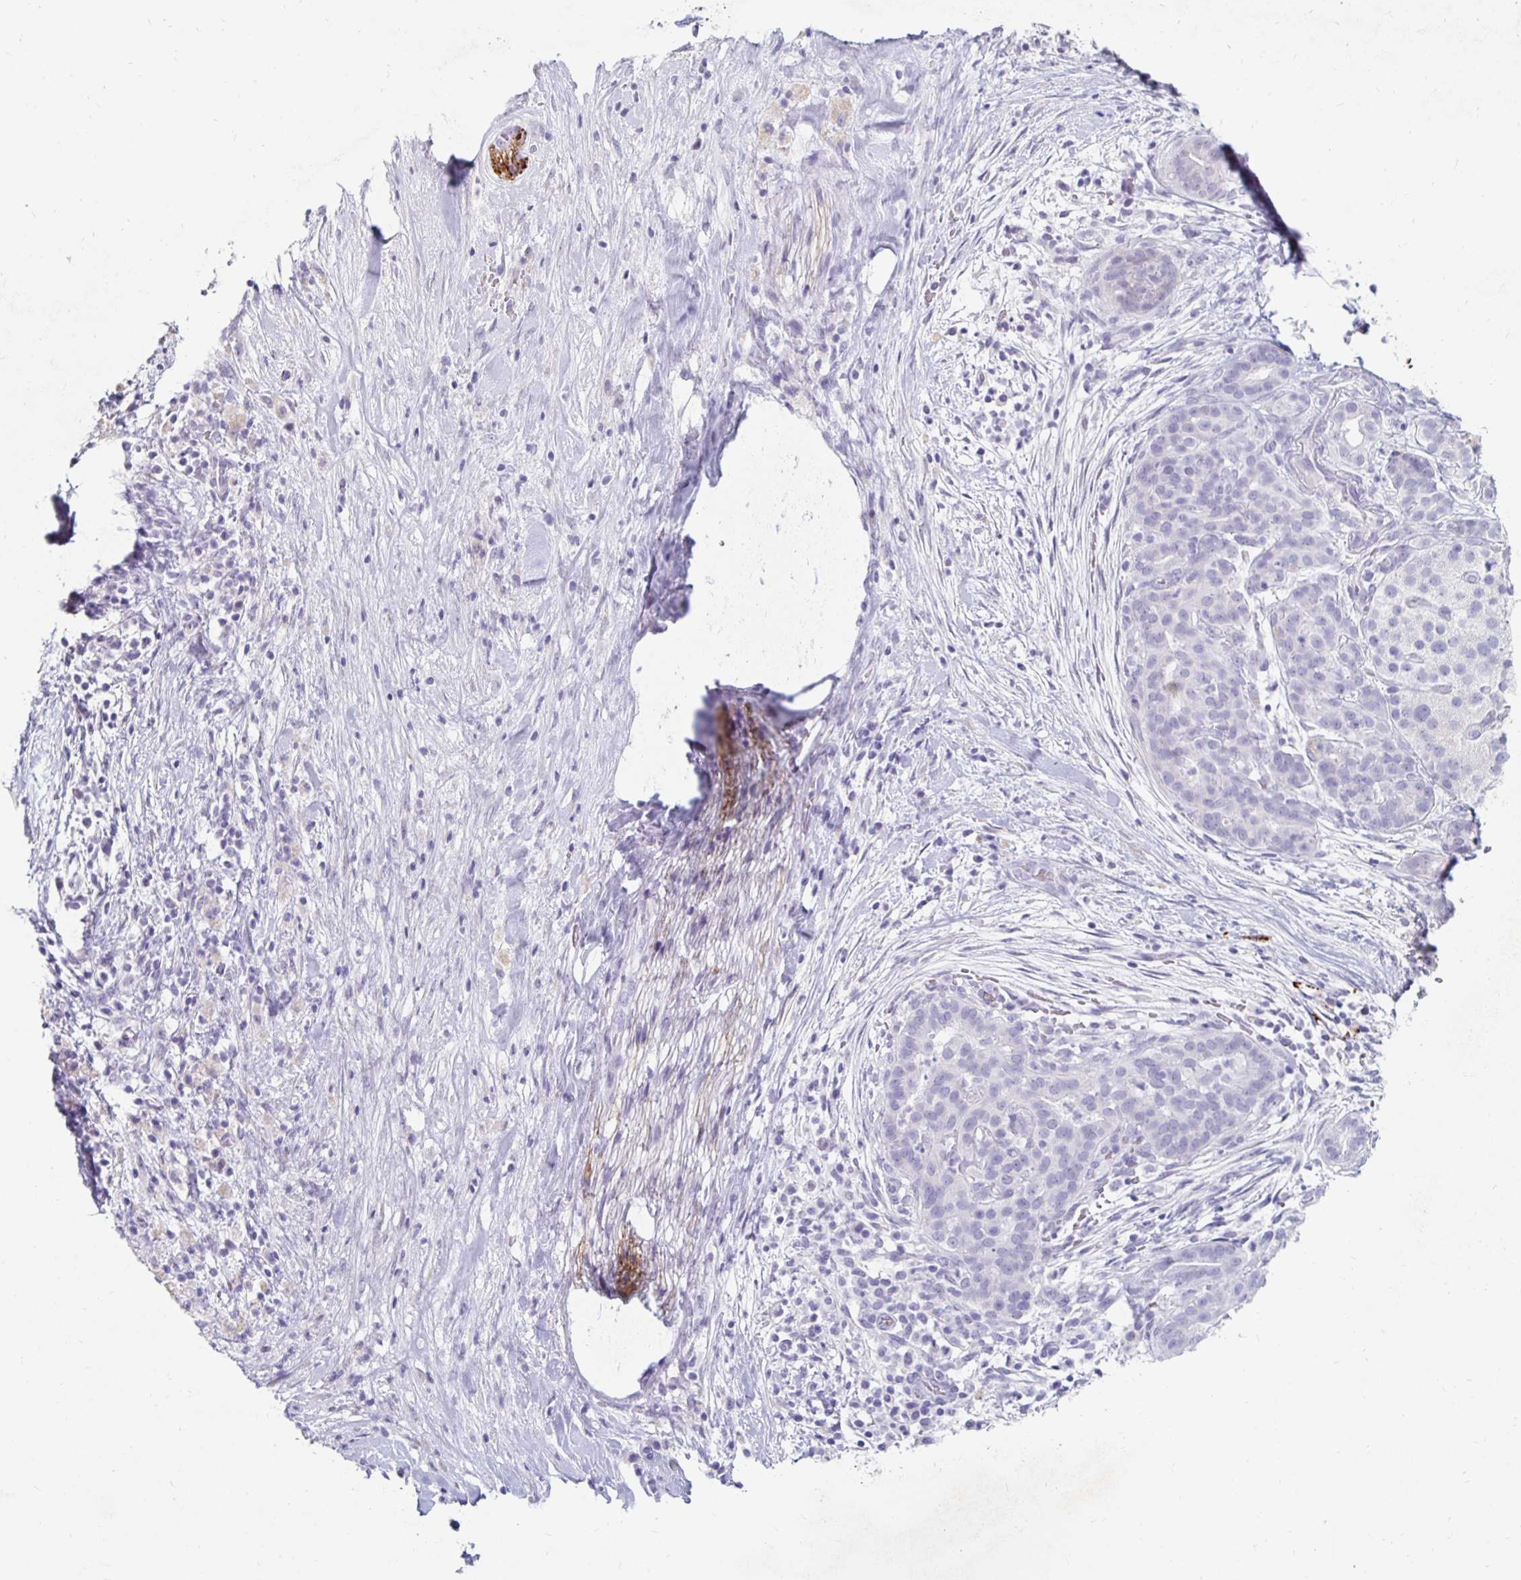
{"staining": {"intensity": "negative", "quantity": "none", "location": "none"}, "tissue": "pancreatic cancer", "cell_type": "Tumor cells", "image_type": "cancer", "snomed": [{"axis": "morphology", "description": "Adenocarcinoma, NOS"}, {"axis": "topography", "description": "Pancreas"}], "caption": "This is an IHC histopathology image of human pancreatic cancer. There is no staining in tumor cells.", "gene": "KCNQ2", "patient": {"sex": "male", "age": 44}}